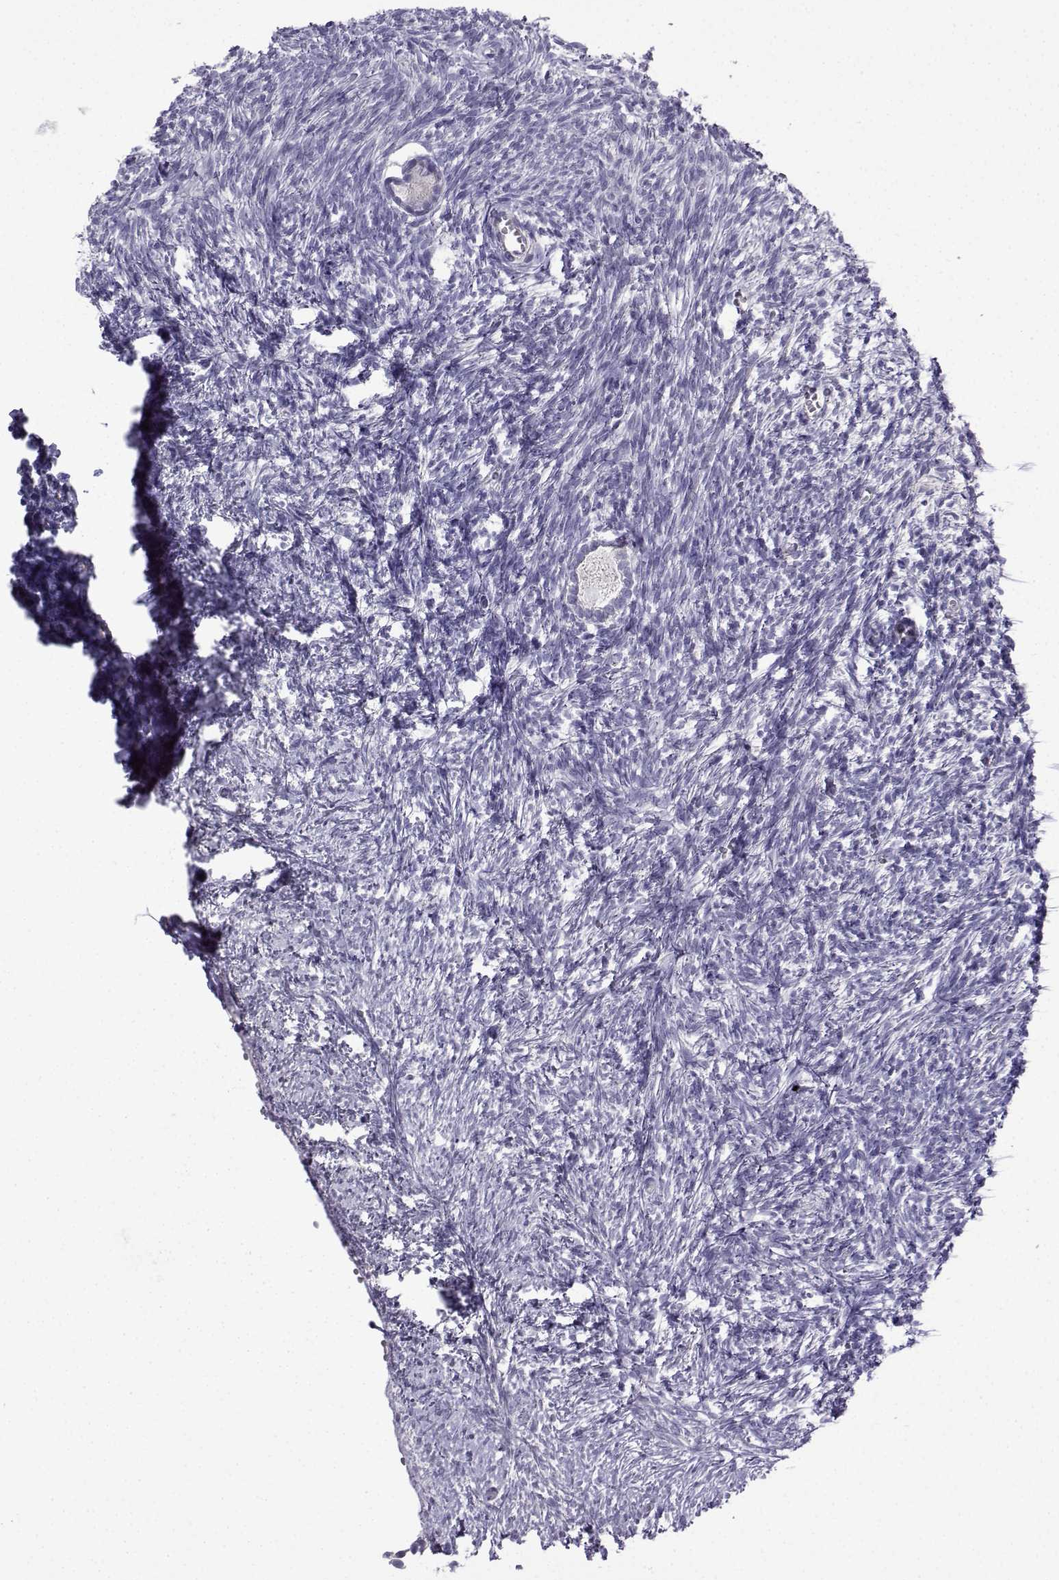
{"staining": {"intensity": "negative", "quantity": "none", "location": "none"}, "tissue": "ovary", "cell_type": "Follicle cells", "image_type": "normal", "snomed": [{"axis": "morphology", "description": "Normal tissue, NOS"}, {"axis": "topography", "description": "Ovary"}], "caption": "Immunohistochemistry photomicrograph of benign human ovary stained for a protein (brown), which demonstrates no positivity in follicle cells.", "gene": "SPACA7", "patient": {"sex": "female", "age": 43}}